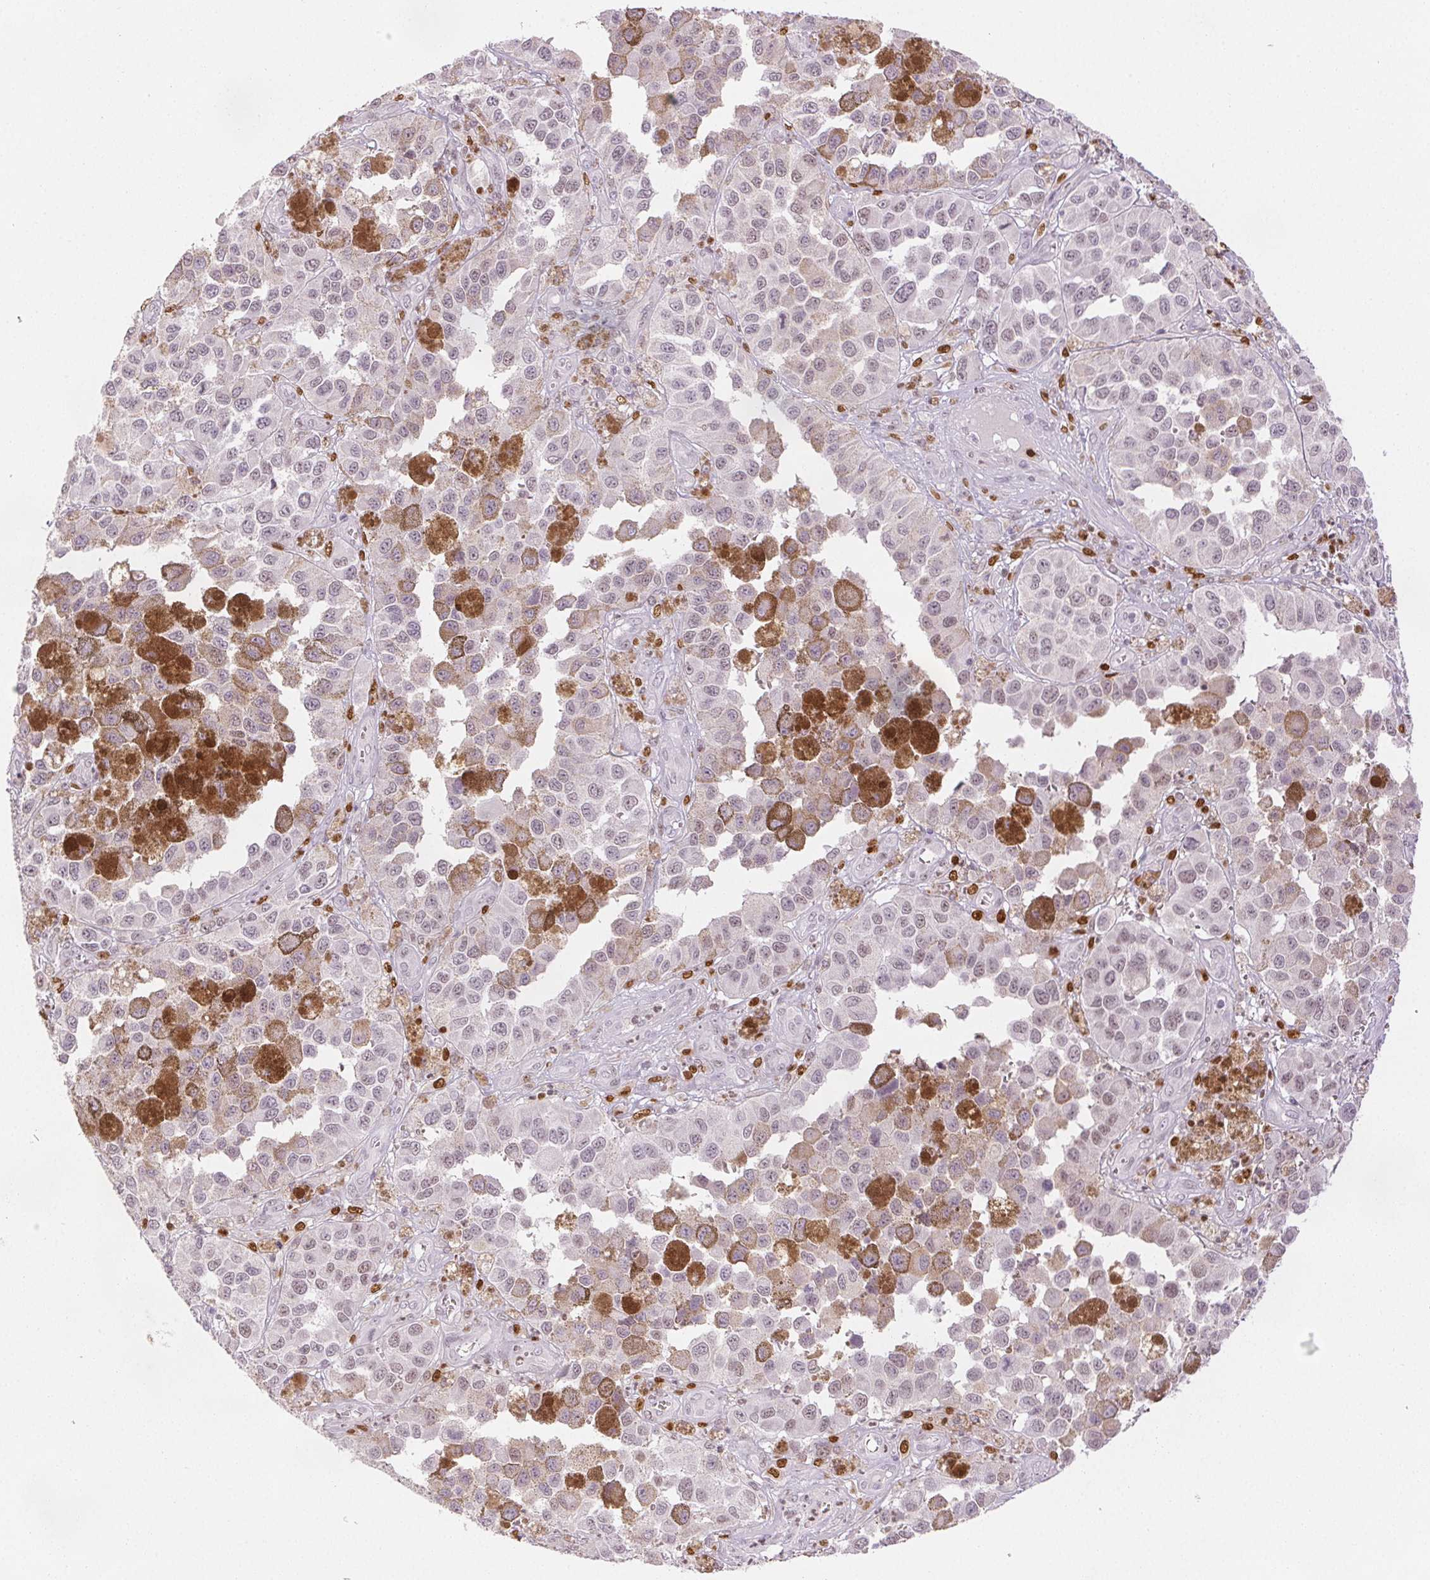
{"staining": {"intensity": "moderate", "quantity": "25%-75%", "location": "nuclear"}, "tissue": "melanoma", "cell_type": "Tumor cells", "image_type": "cancer", "snomed": [{"axis": "morphology", "description": "Malignant melanoma, NOS"}, {"axis": "topography", "description": "Skin"}], "caption": "There is medium levels of moderate nuclear staining in tumor cells of malignant melanoma, as demonstrated by immunohistochemical staining (brown color).", "gene": "RUNX2", "patient": {"sex": "female", "age": 58}}